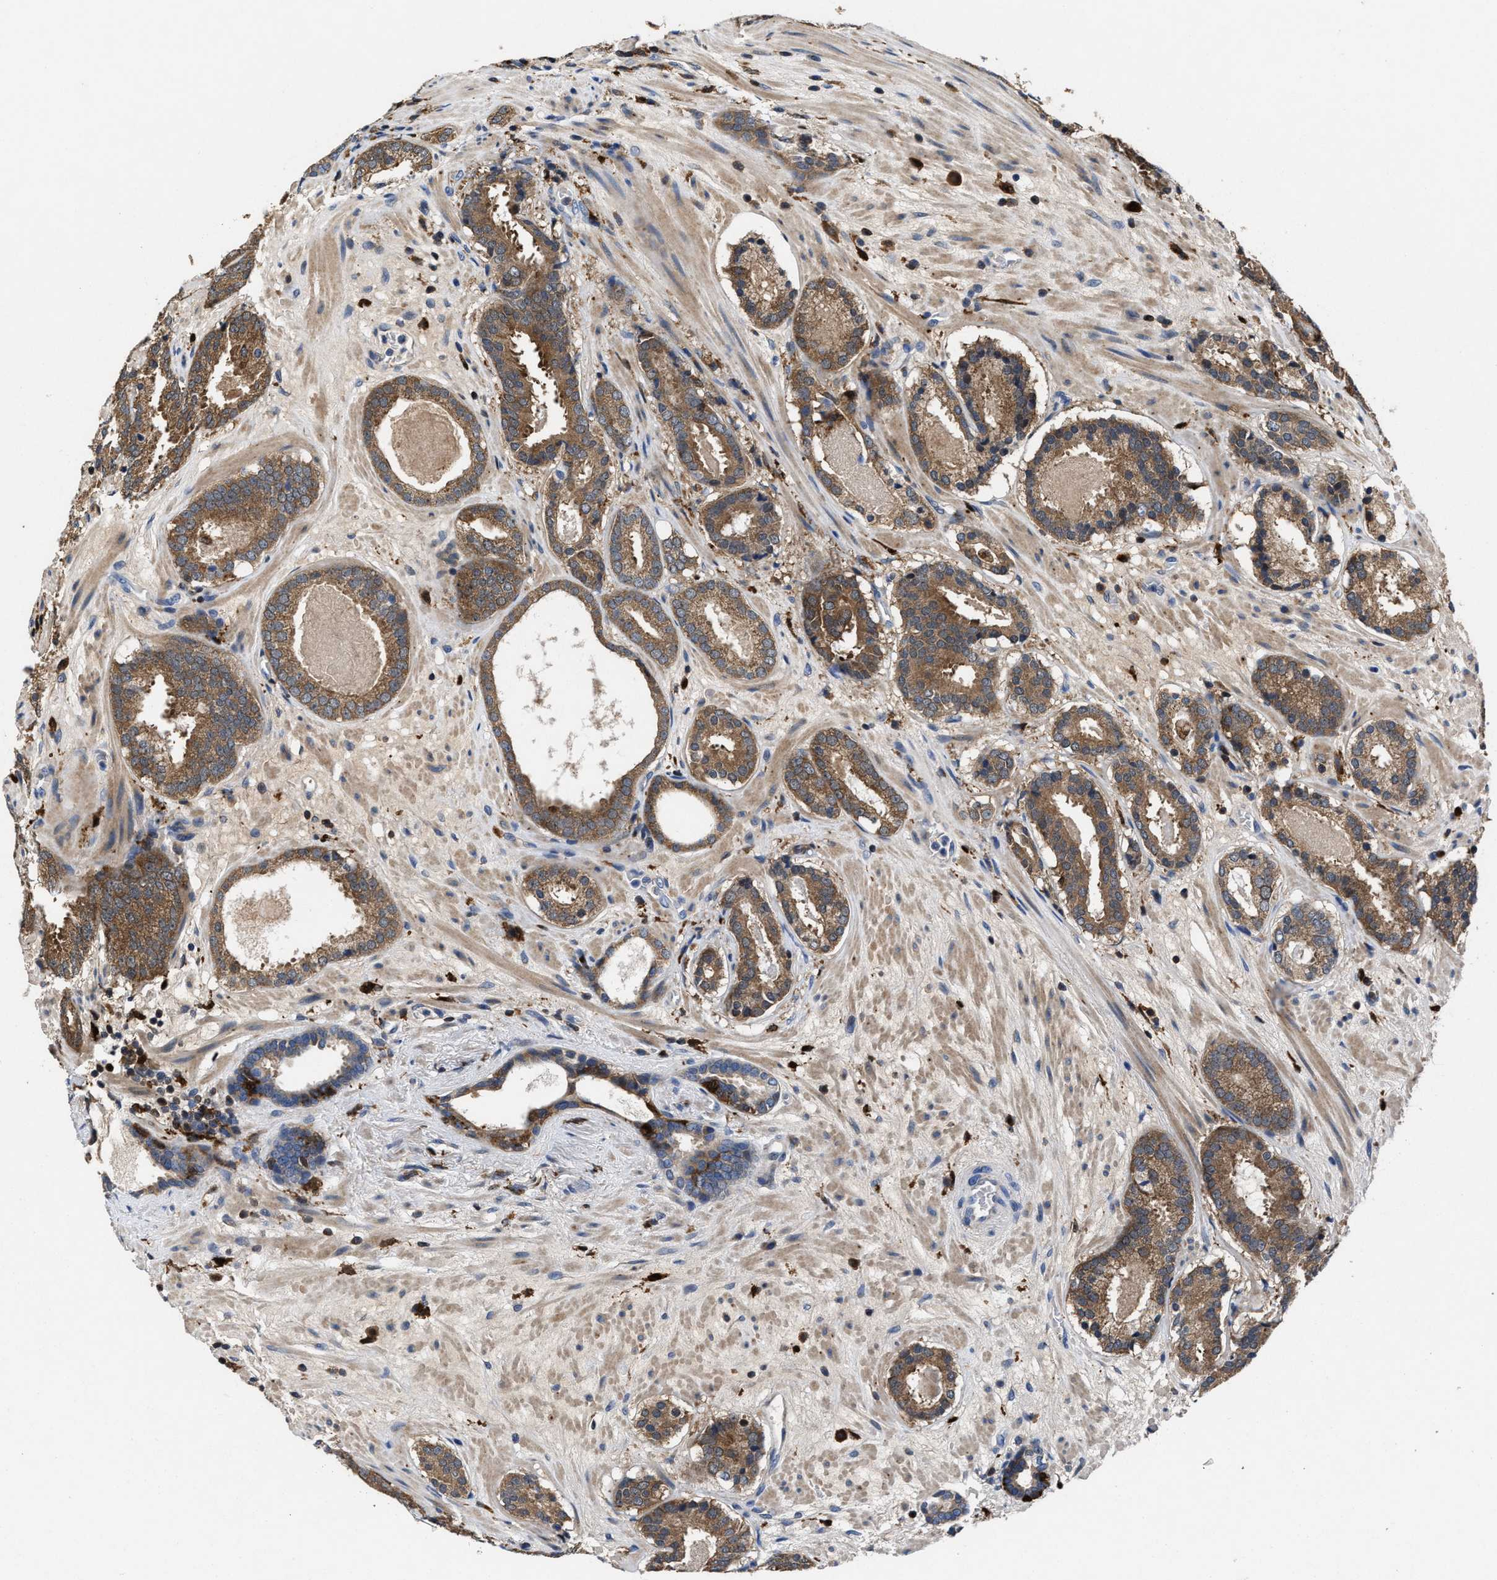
{"staining": {"intensity": "moderate", "quantity": ">75%", "location": "cytoplasmic/membranous"}, "tissue": "prostate cancer", "cell_type": "Tumor cells", "image_type": "cancer", "snomed": [{"axis": "morphology", "description": "Adenocarcinoma, Low grade"}, {"axis": "topography", "description": "Prostate"}], "caption": "Immunohistochemistry photomicrograph of human adenocarcinoma (low-grade) (prostate) stained for a protein (brown), which exhibits medium levels of moderate cytoplasmic/membranous expression in approximately >75% of tumor cells.", "gene": "RGS10", "patient": {"sex": "male", "age": 69}}